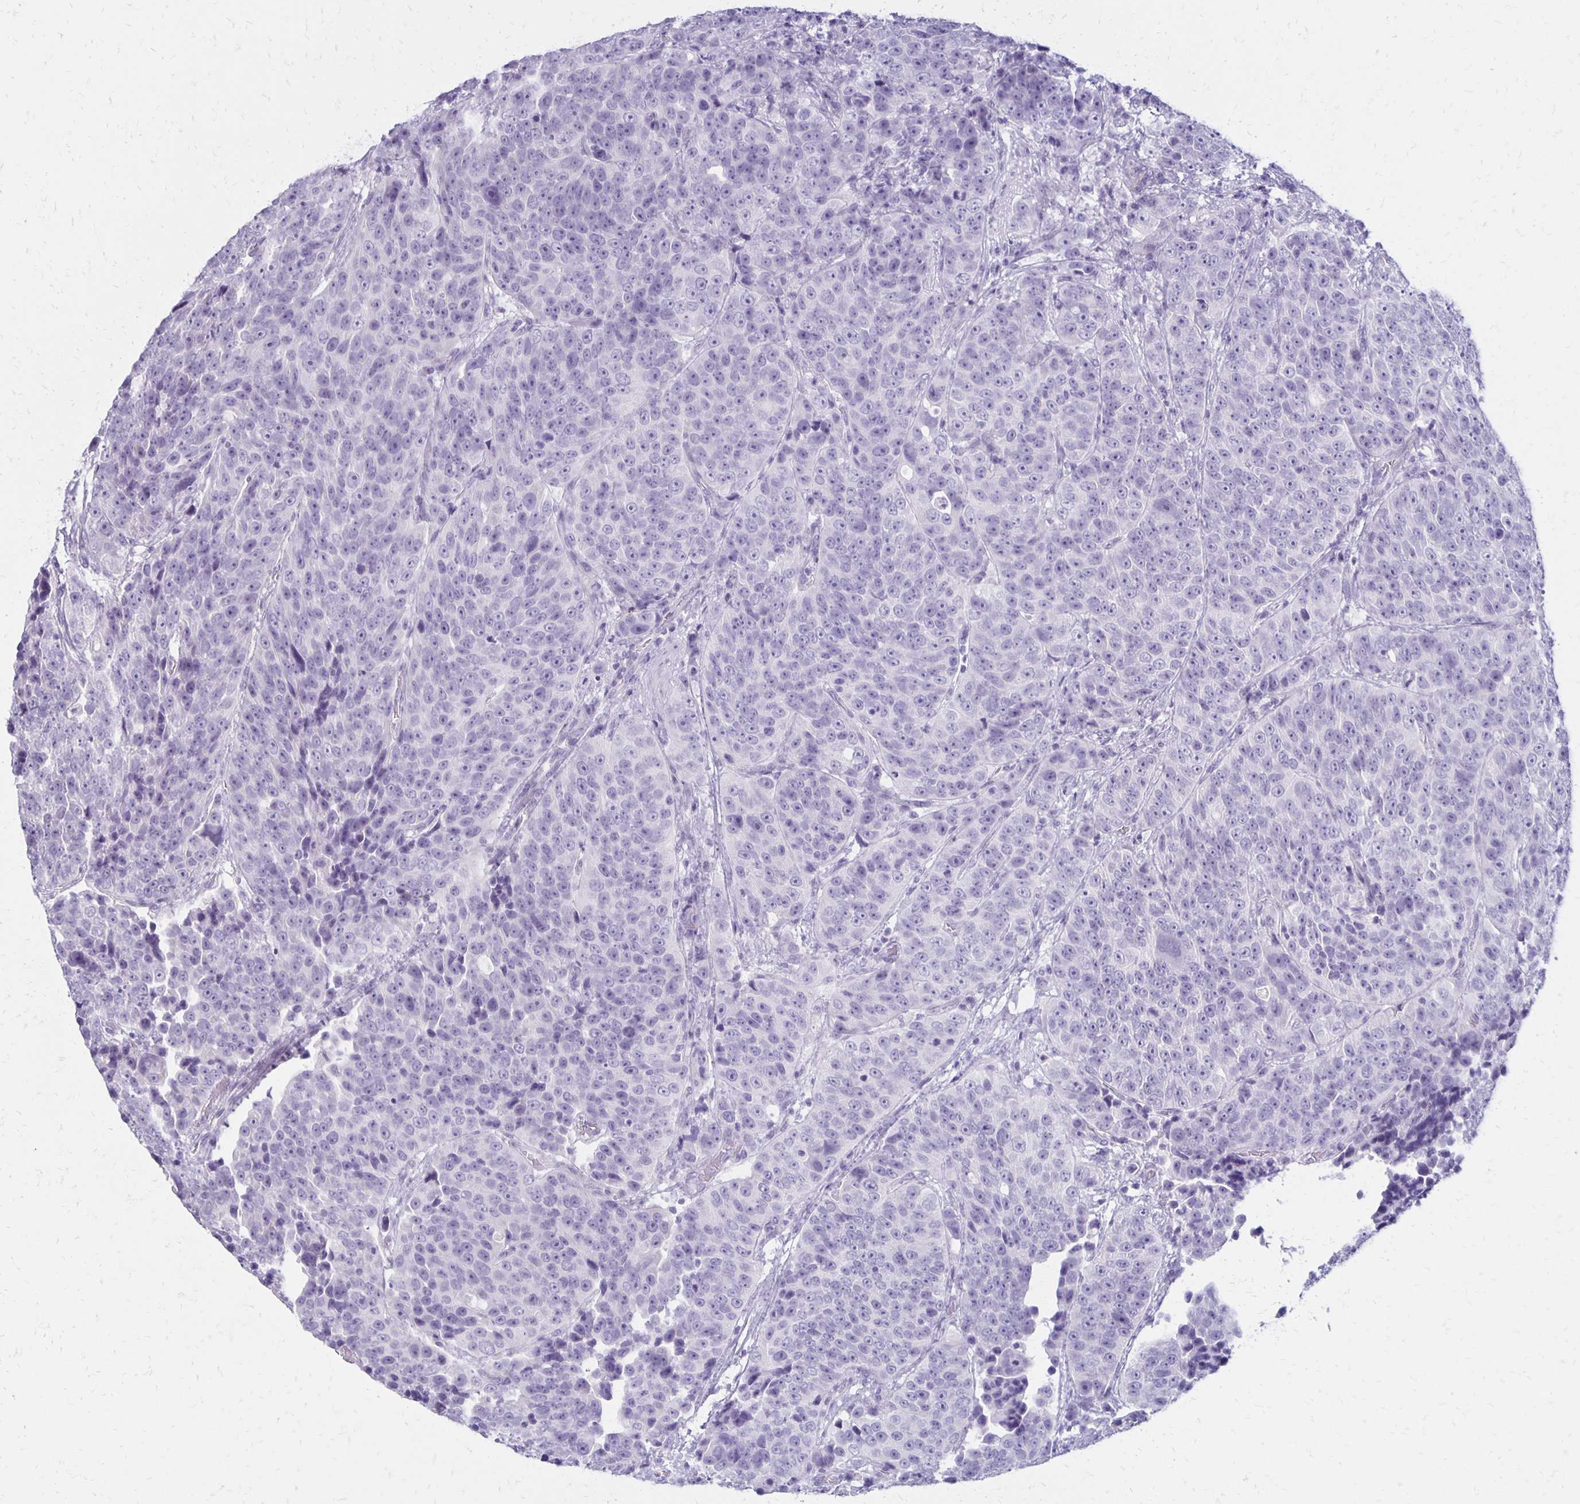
{"staining": {"intensity": "negative", "quantity": "none", "location": "none"}, "tissue": "urothelial cancer", "cell_type": "Tumor cells", "image_type": "cancer", "snomed": [{"axis": "morphology", "description": "Urothelial carcinoma, NOS"}, {"axis": "topography", "description": "Urinary bladder"}], "caption": "Protein analysis of transitional cell carcinoma demonstrates no significant staining in tumor cells. (DAB (3,3'-diaminobenzidine) immunohistochemistry (IHC) with hematoxylin counter stain).", "gene": "RYR1", "patient": {"sex": "male", "age": 52}}